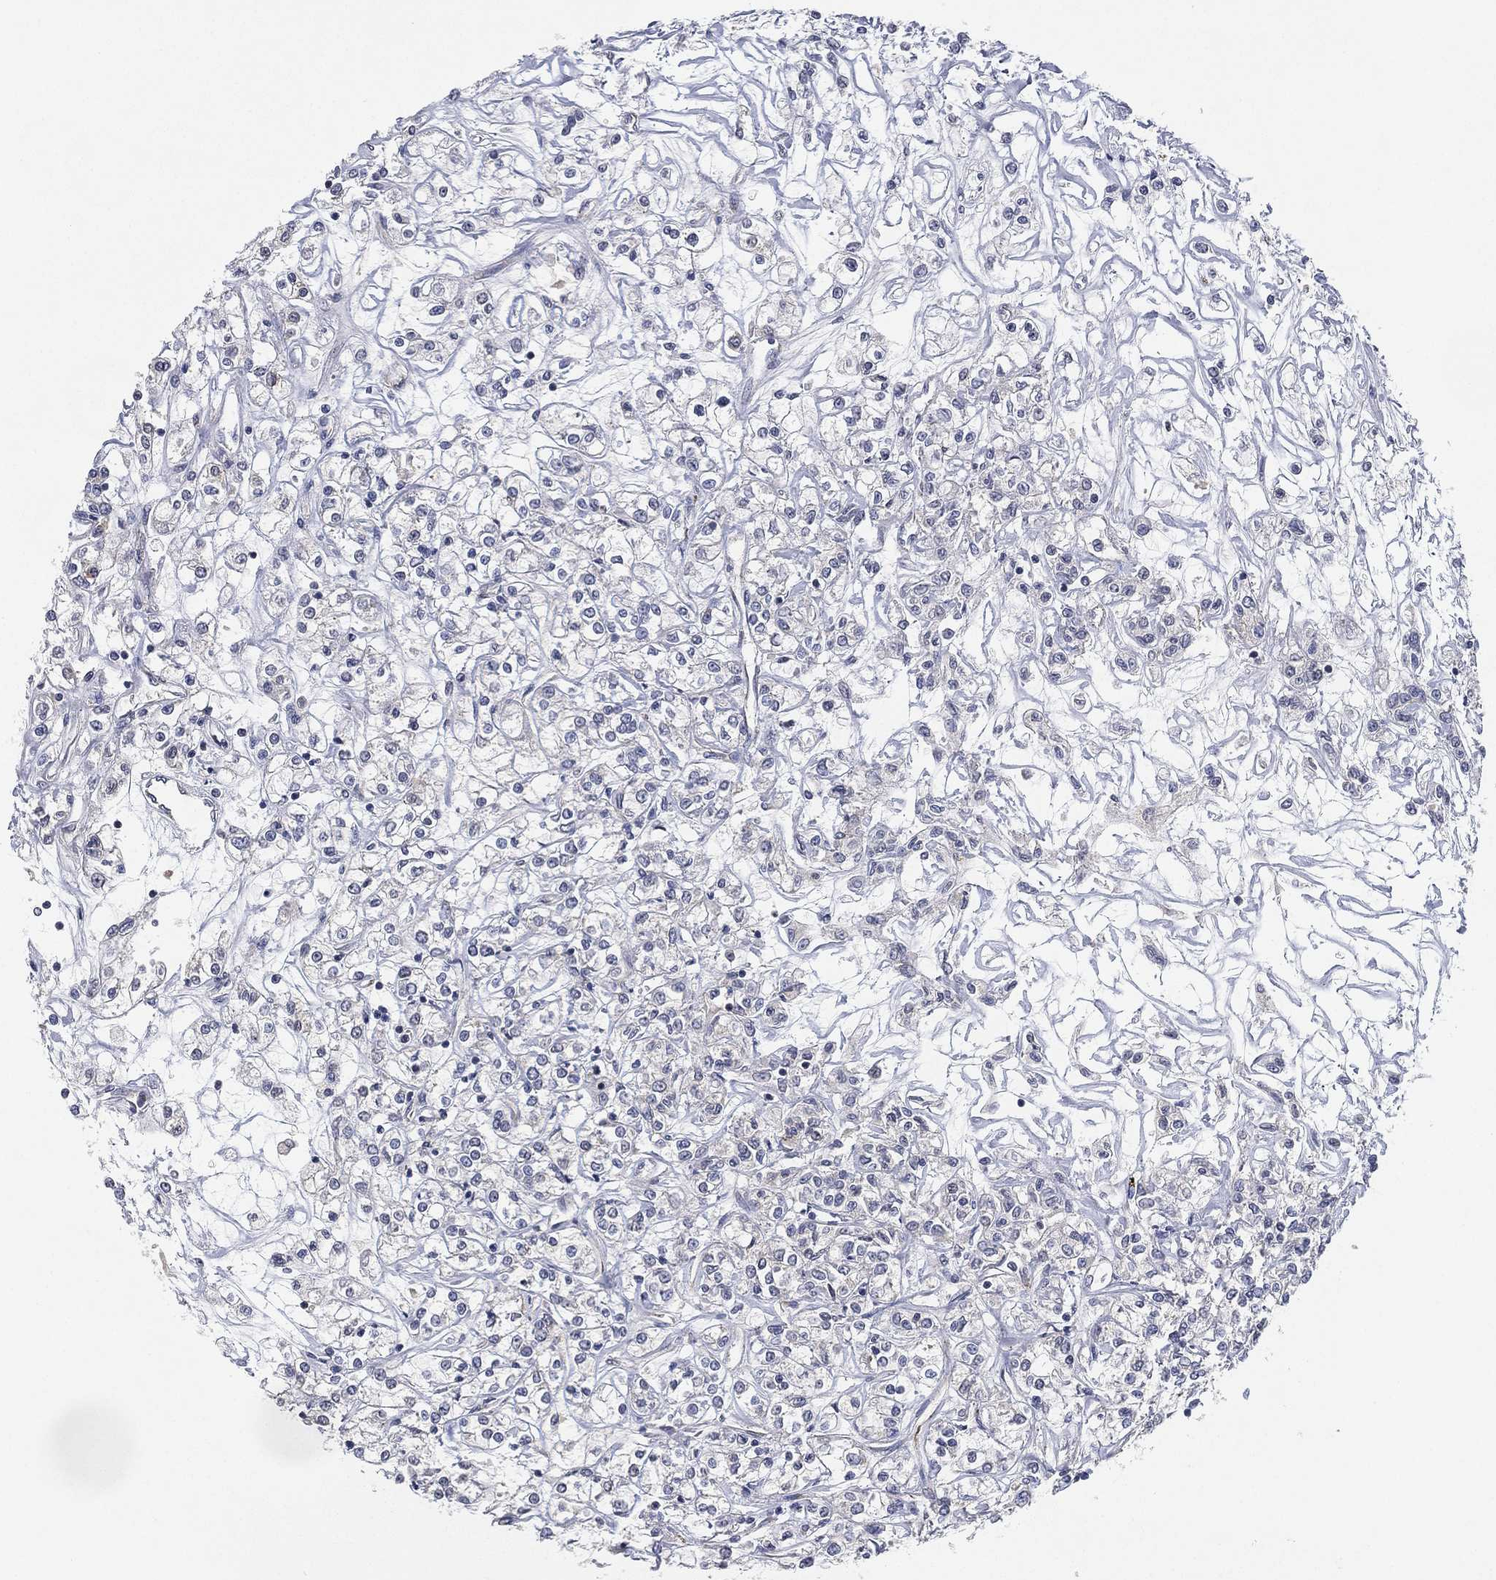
{"staining": {"intensity": "negative", "quantity": "none", "location": "none"}, "tissue": "renal cancer", "cell_type": "Tumor cells", "image_type": "cancer", "snomed": [{"axis": "morphology", "description": "Adenocarcinoma, NOS"}, {"axis": "topography", "description": "Kidney"}], "caption": "Immunohistochemical staining of adenocarcinoma (renal) demonstrates no significant staining in tumor cells.", "gene": "FAM104A", "patient": {"sex": "female", "age": 59}}